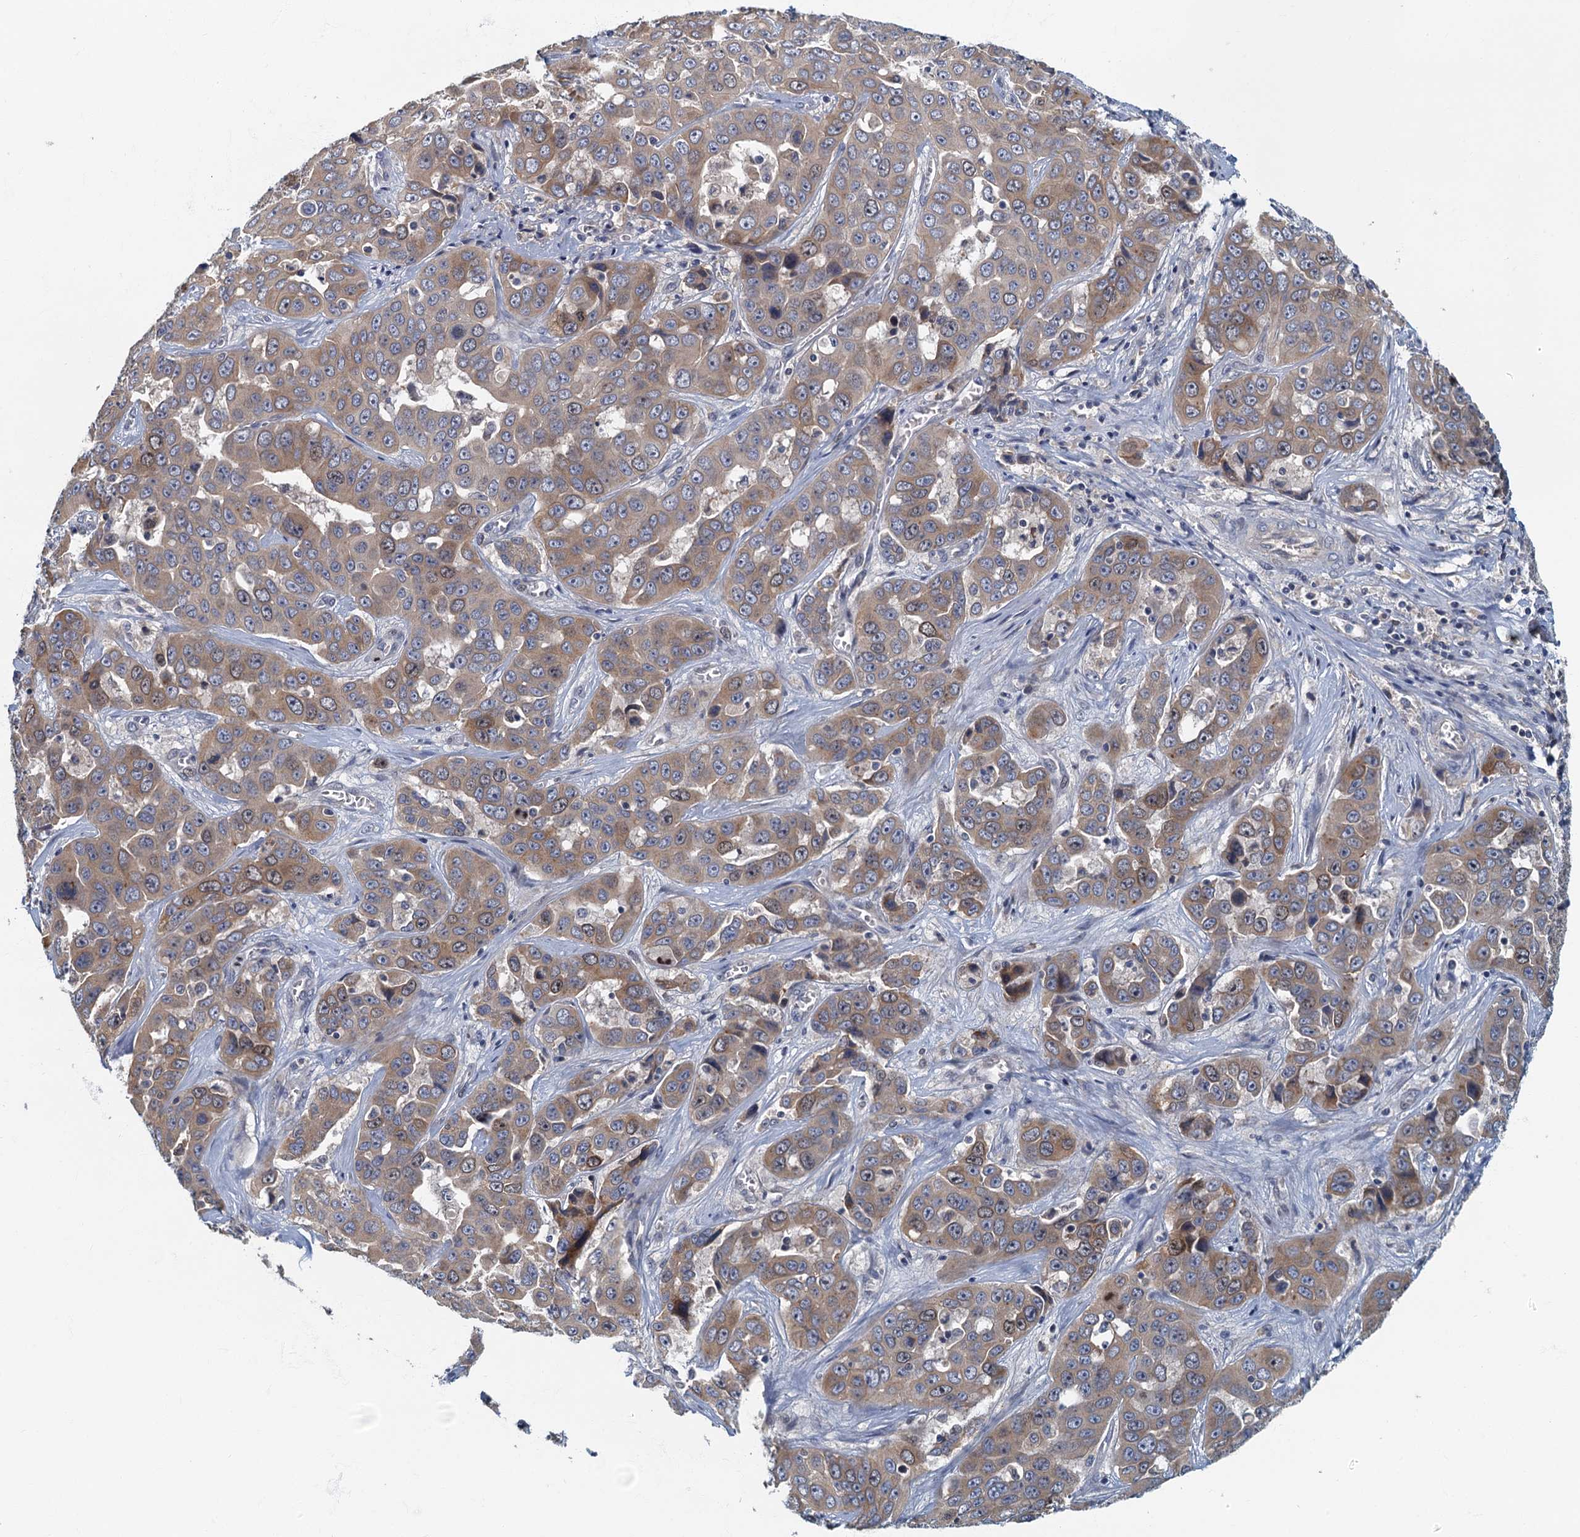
{"staining": {"intensity": "weak", "quantity": ">75%", "location": "cytoplasmic/membranous"}, "tissue": "liver cancer", "cell_type": "Tumor cells", "image_type": "cancer", "snomed": [{"axis": "morphology", "description": "Cholangiocarcinoma"}, {"axis": "topography", "description": "Liver"}], "caption": "Brown immunohistochemical staining in liver cancer displays weak cytoplasmic/membranous expression in about >75% of tumor cells.", "gene": "CKAP2L", "patient": {"sex": "female", "age": 52}}